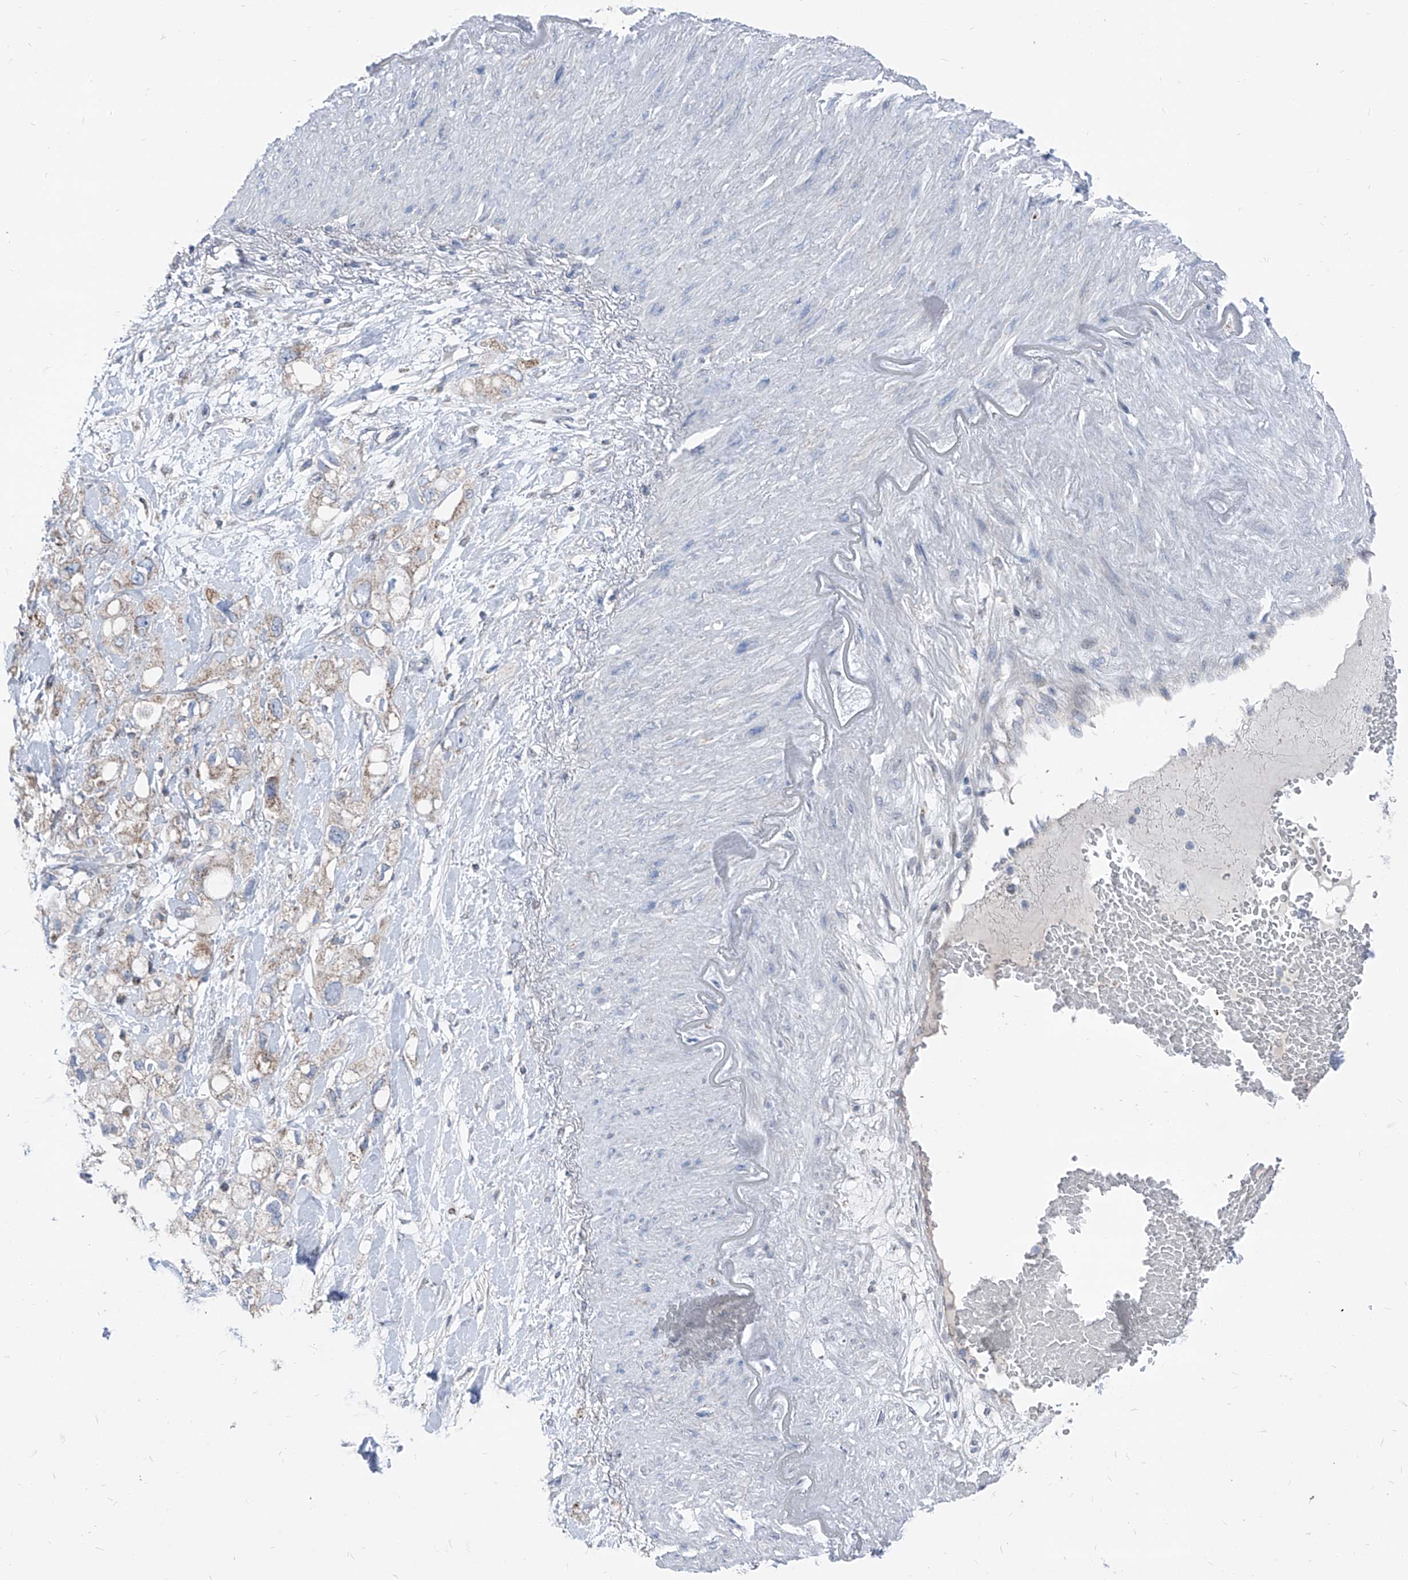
{"staining": {"intensity": "weak", "quantity": "<25%", "location": "cytoplasmic/membranous"}, "tissue": "pancreatic cancer", "cell_type": "Tumor cells", "image_type": "cancer", "snomed": [{"axis": "morphology", "description": "Adenocarcinoma, NOS"}, {"axis": "topography", "description": "Pancreas"}], "caption": "Protein analysis of pancreatic adenocarcinoma reveals no significant positivity in tumor cells.", "gene": "AGPS", "patient": {"sex": "female", "age": 56}}